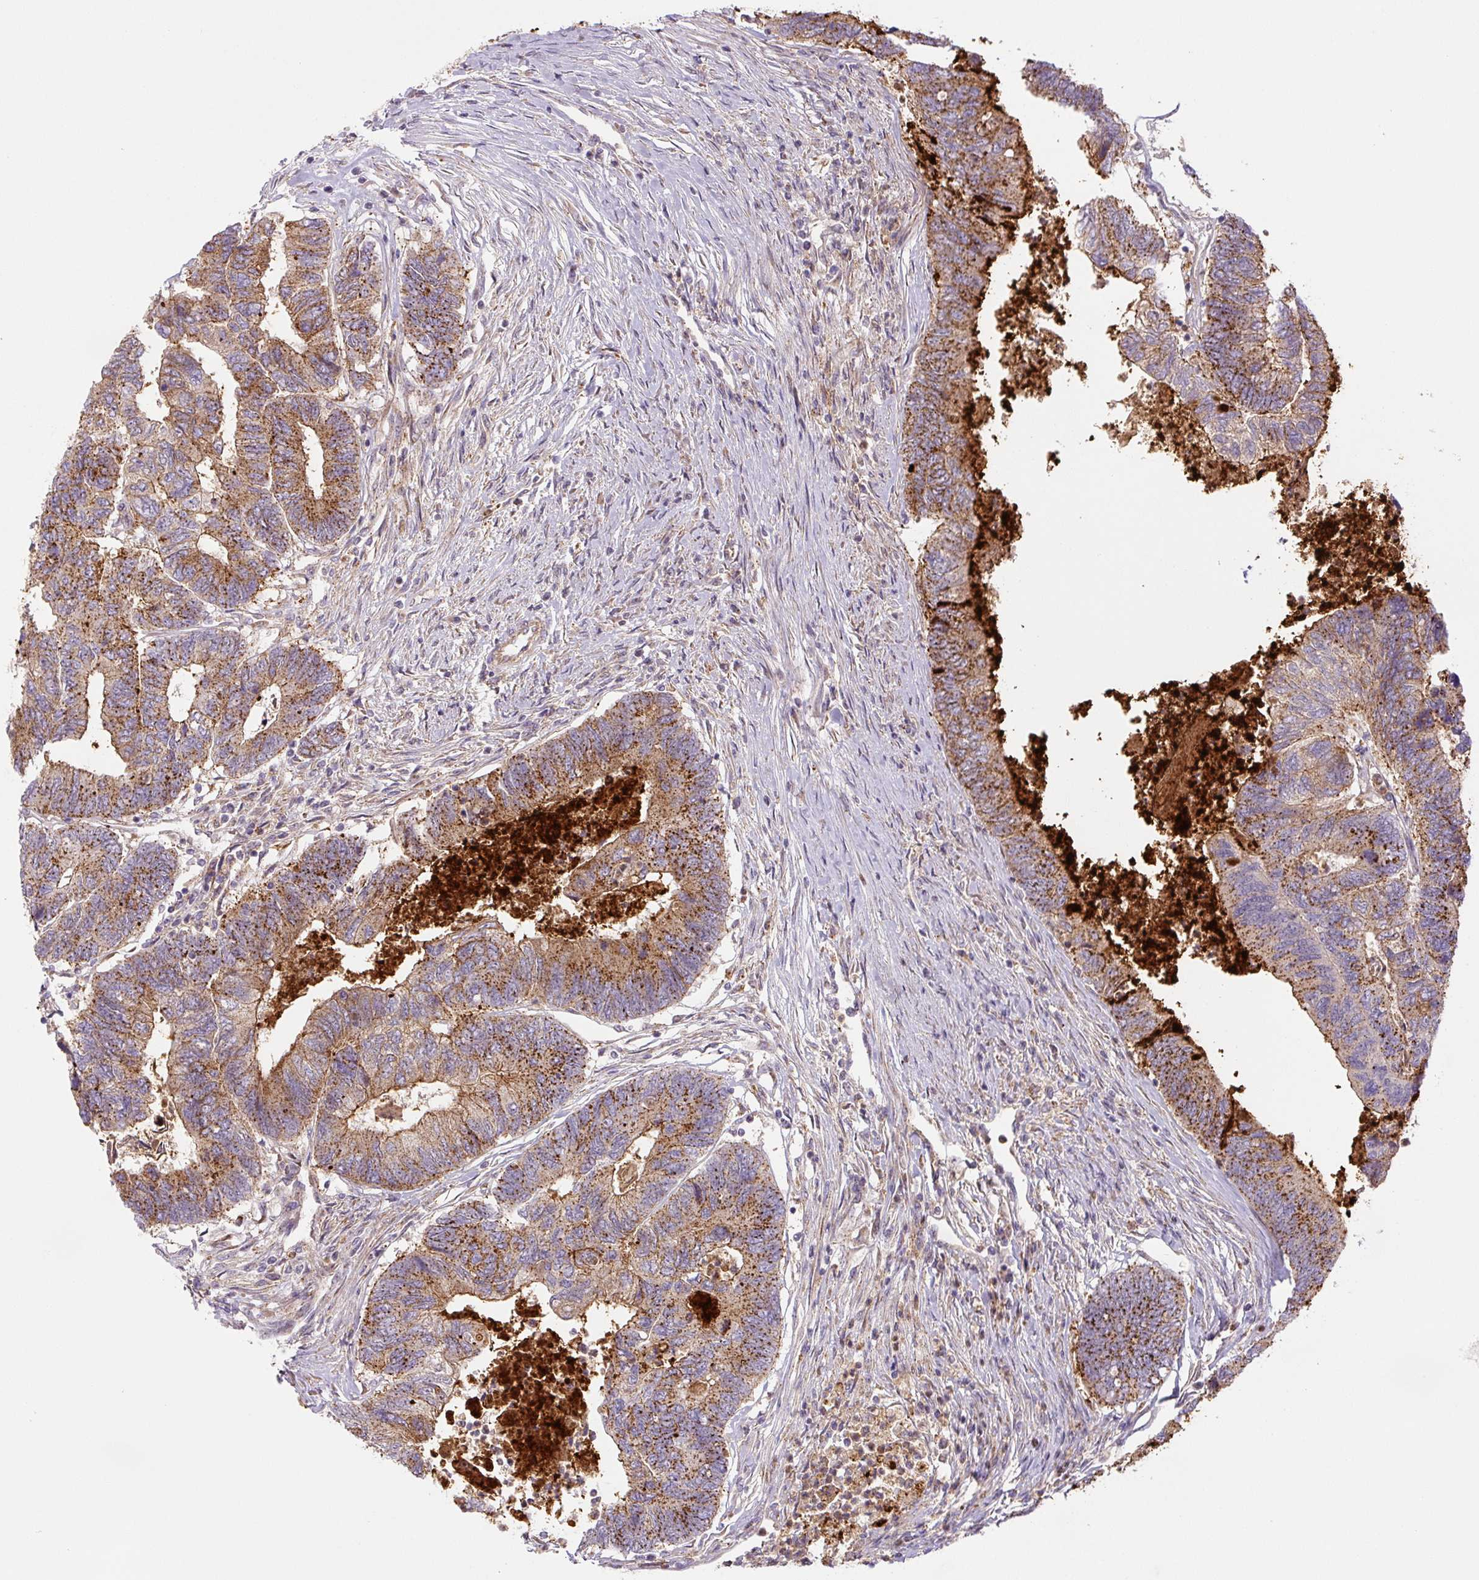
{"staining": {"intensity": "strong", "quantity": ">75%", "location": "cytoplasmic/membranous"}, "tissue": "colorectal cancer", "cell_type": "Tumor cells", "image_type": "cancer", "snomed": [{"axis": "morphology", "description": "Adenocarcinoma, NOS"}, {"axis": "topography", "description": "Colon"}], "caption": "A histopathology image showing strong cytoplasmic/membranous expression in approximately >75% of tumor cells in colorectal cancer (adenocarcinoma), as visualized by brown immunohistochemical staining.", "gene": "ZSWIM7", "patient": {"sex": "female", "age": 67}}